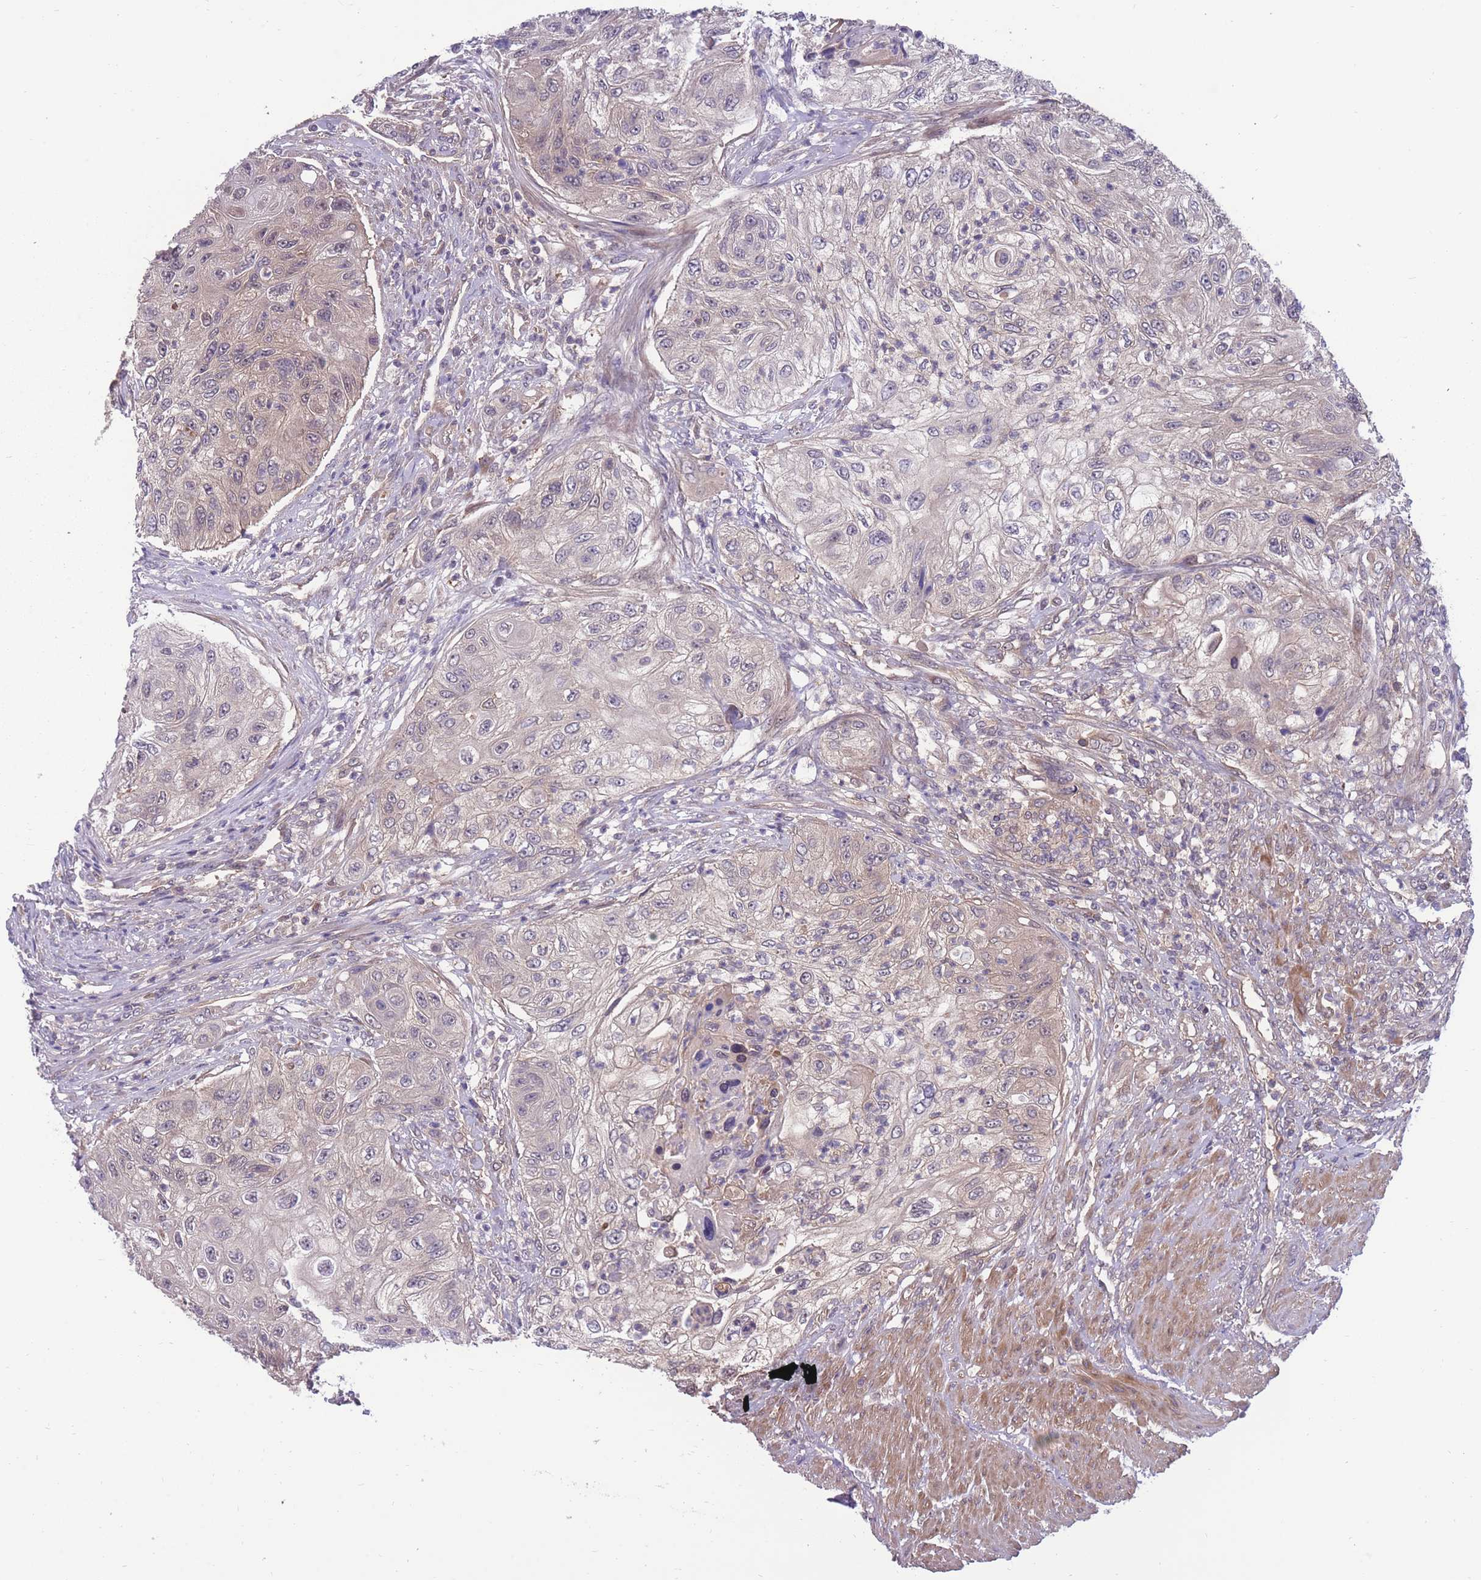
{"staining": {"intensity": "moderate", "quantity": "<25%", "location": "cytoplasmic/membranous"}, "tissue": "urothelial cancer", "cell_type": "Tumor cells", "image_type": "cancer", "snomed": [{"axis": "morphology", "description": "Urothelial carcinoma, High grade"}, {"axis": "topography", "description": "Urinary bladder"}], "caption": "This photomicrograph displays urothelial carcinoma (high-grade) stained with immunohistochemistry (IHC) to label a protein in brown. The cytoplasmic/membranous of tumor cells show moderate positivity for the protein. Nuclei are counter-stained blue.", "gene": "UBE2N", "patient": {"sex": "female", "age": 60}}